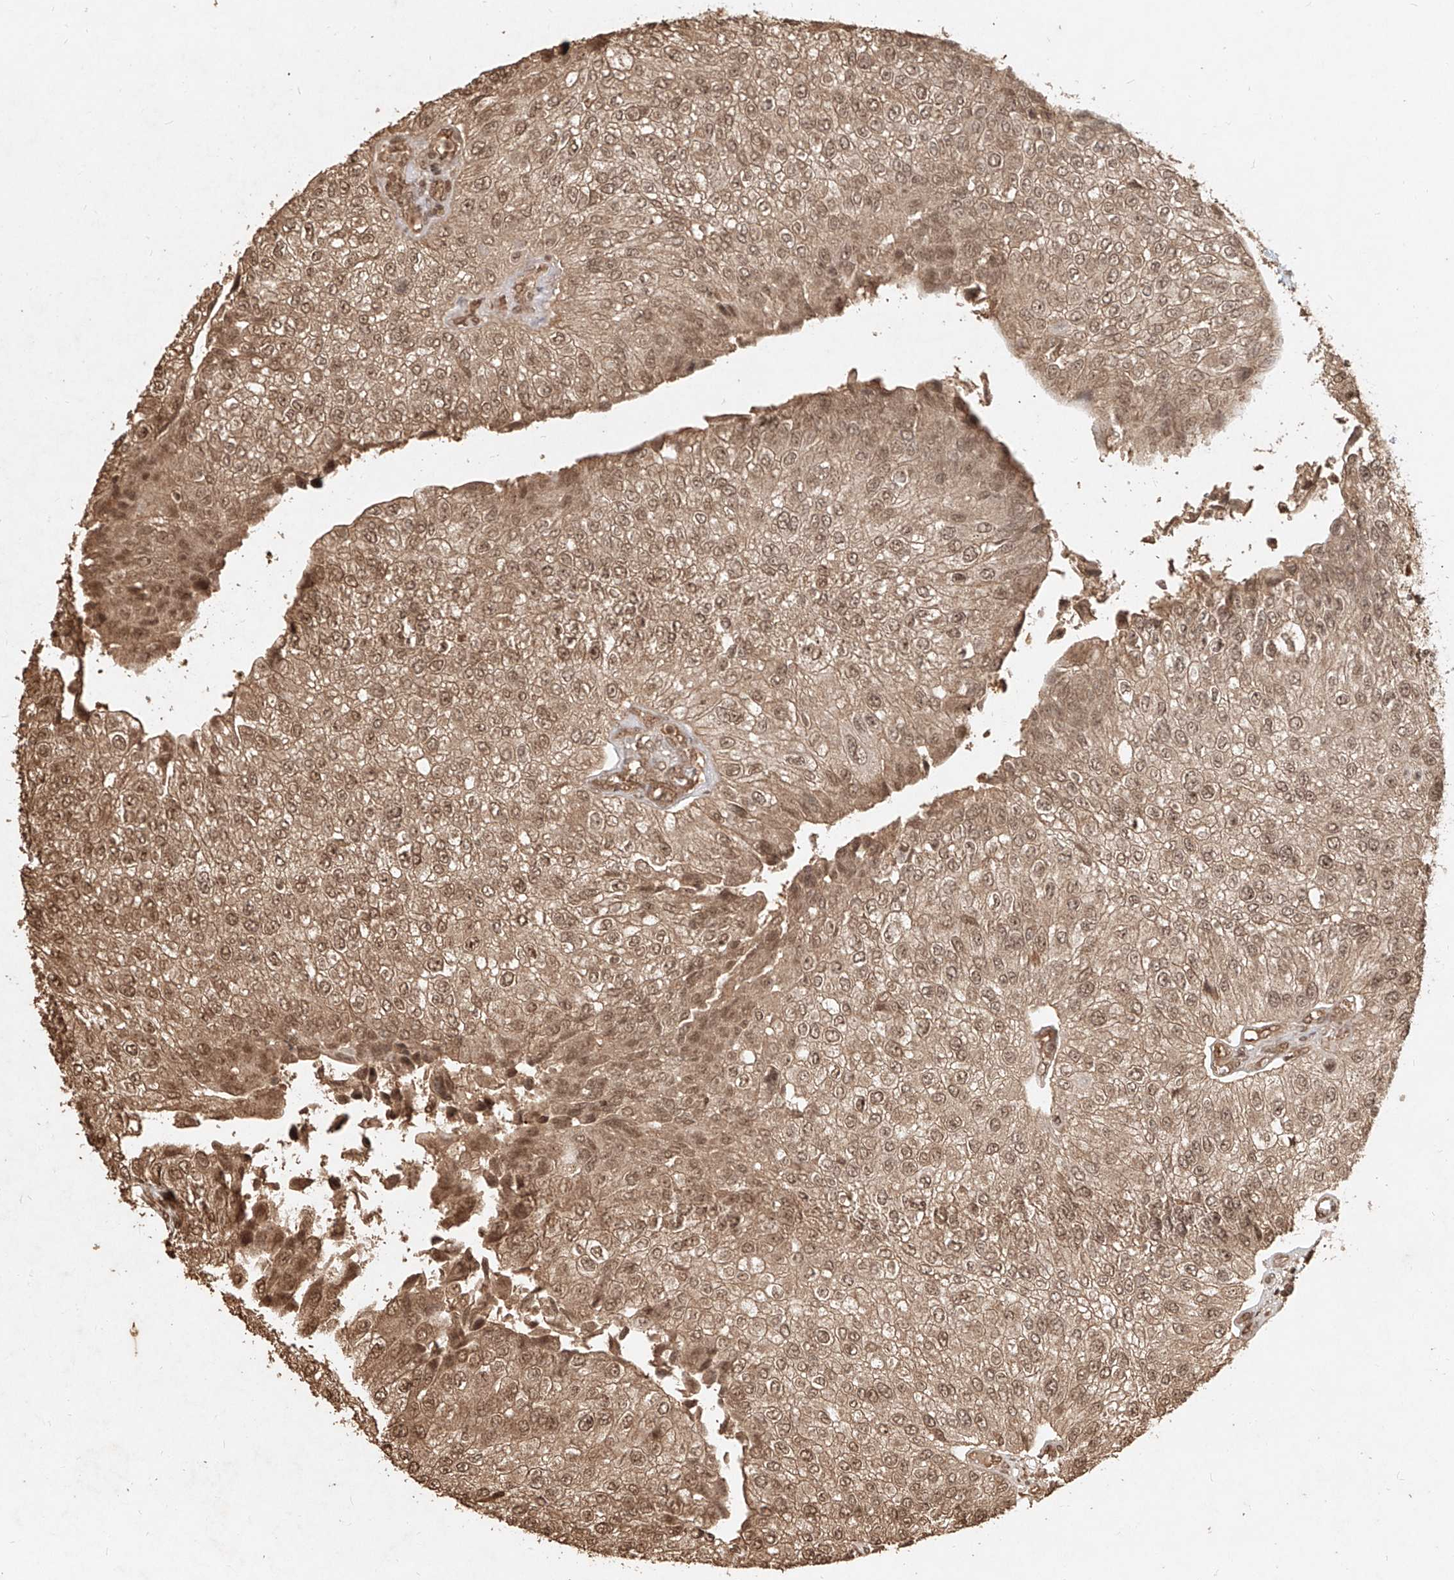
{"staining": {"intensity": "moderate", "quantity": ">75%", "location": "cytoplasmic/membranous,nuclear"}, "tissue": "urothelial cancer", "cell_type": "Tumor cells", "image_type": "cancer", "snomed": [{"axis": "morphology", "description": "Urothelial carcinoma, High grade"}, {"axis": "topography", "description": "Kidney"}, {"axis": "topography", "description": "Urinary bladder"}], "caption": "Brown immunohistochemical staining in urothelial cancer reveals moderate cytoplasmic/membranous and nuclear positivity in approximately >75% of tumor cells. (DAB (3,3'-diaminobenzidine) = brown stain, brightfield microscopy at high magnification).", "gene": "UBE2K", "patient": {"sex": "male", "age": 77}}